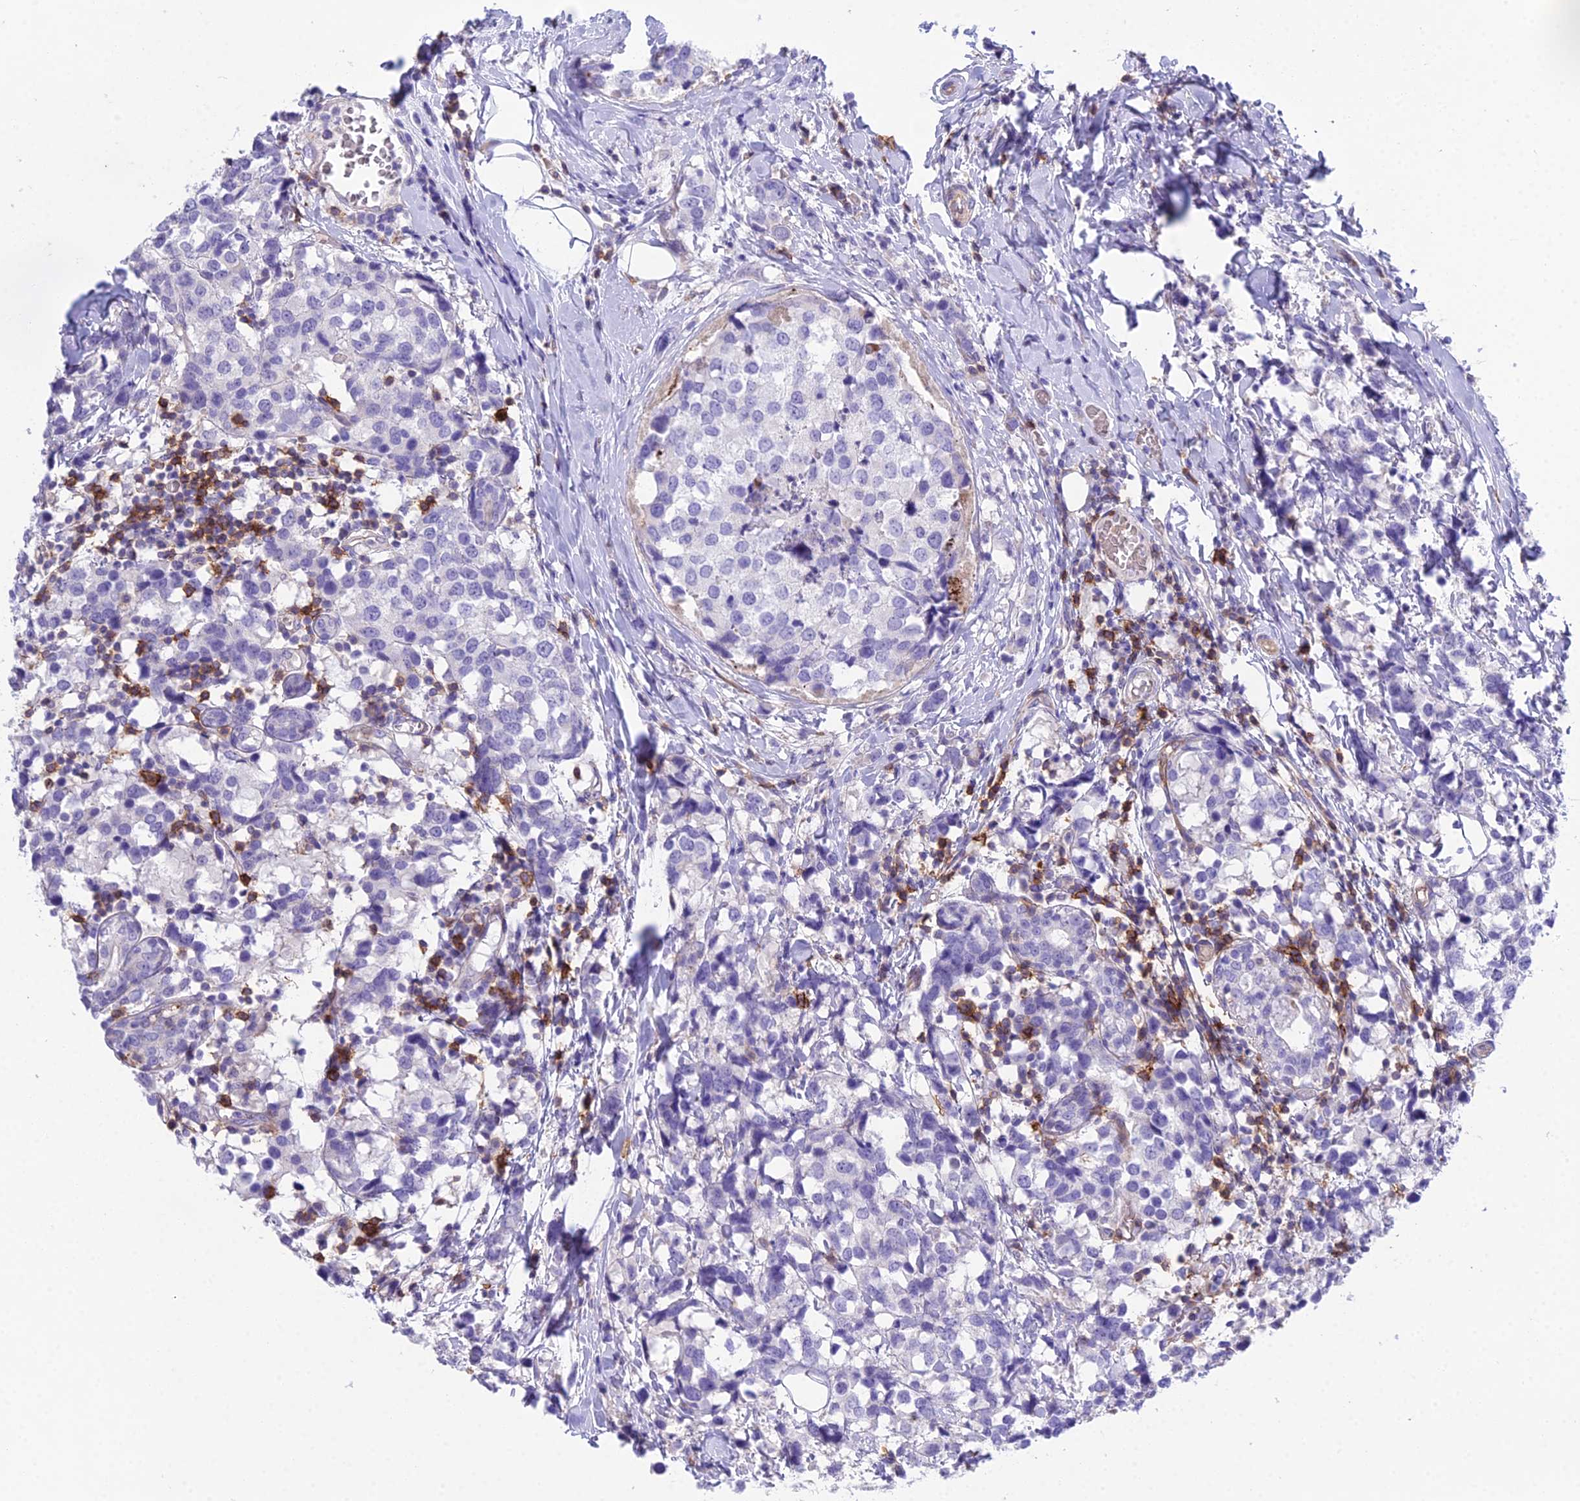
{"staining": {"intensity": "negative", "quantity": "none", "location": "none"}, "tissue": "breast cancer", "cell_type": "Tumor cells", "image_type": "cancer", "snomed": [{"axis": "morphology", "description": "Lobular carcinoma"}, {"axis": "topography", "description": "Breast"}], "caption": "Tumor cells show no significant expression in breast cancer (lobular carcinoma).", "gene": "OR1Q1", "patient": {"sex": "female", "age": 59}}